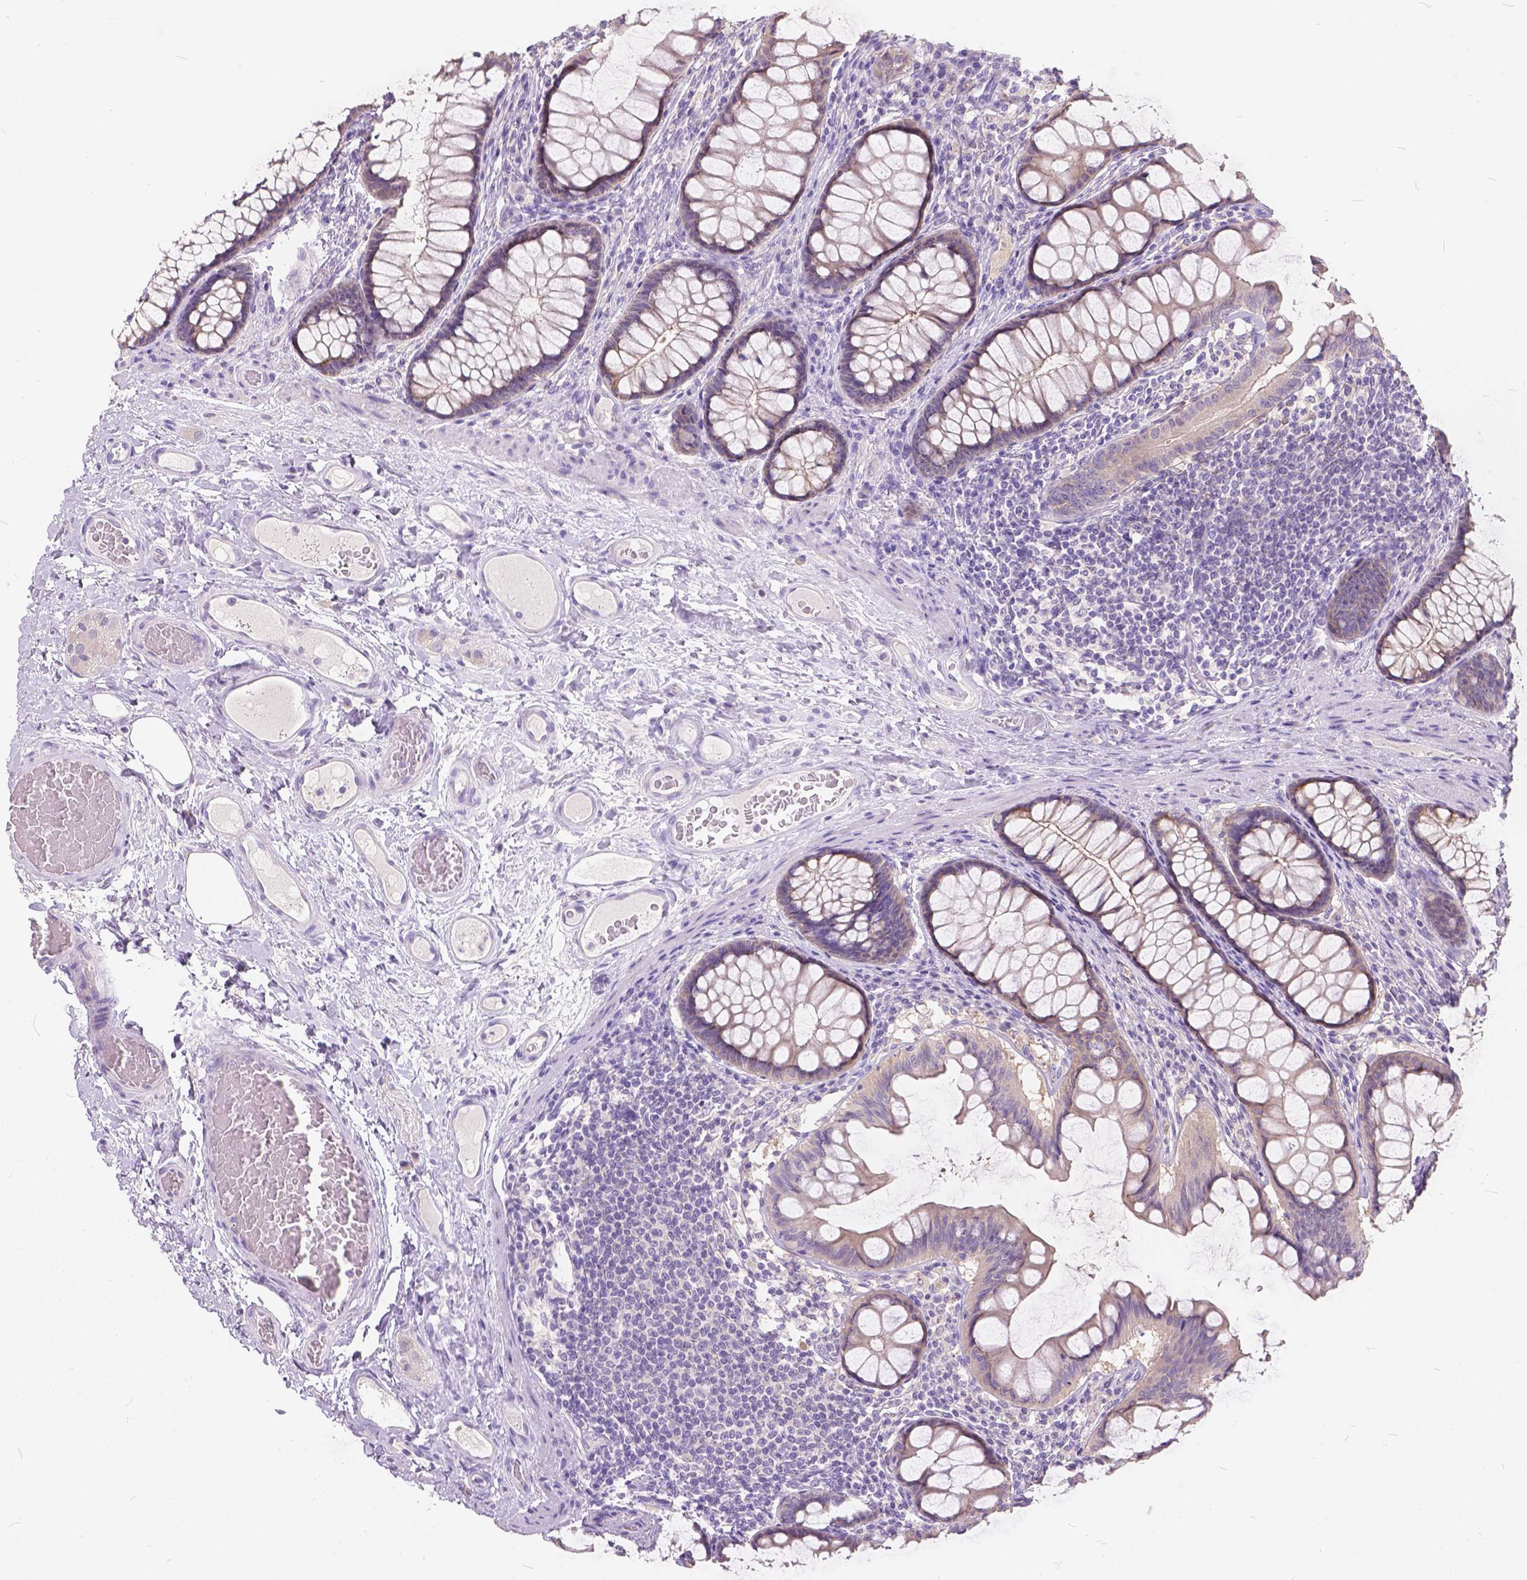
{"staining": {"intensity": "negative", "quantity": "none", "location": "none"}, "tissue": "colon", "cell_type": "Endothelial cells", "image_type": "normal", "snomed": [{"axis": "morphology", "description": "Normal tissue, NOS"}, {"axis": "topography", "description": "Colon"}], "caption": "This micrograph is of benign colon stained with immunohistochemistry (IHC) to label a protein in brown with the nuclei are counter-stained blue. There is no positivity in endothelial cells. (DAB (3,3'-diaminobenzidine) immunohistochemistry (IHC) with hematoxylin counter stain).", "gene": "PEX11G", "patient": {"sex": "female", "age": 65}}